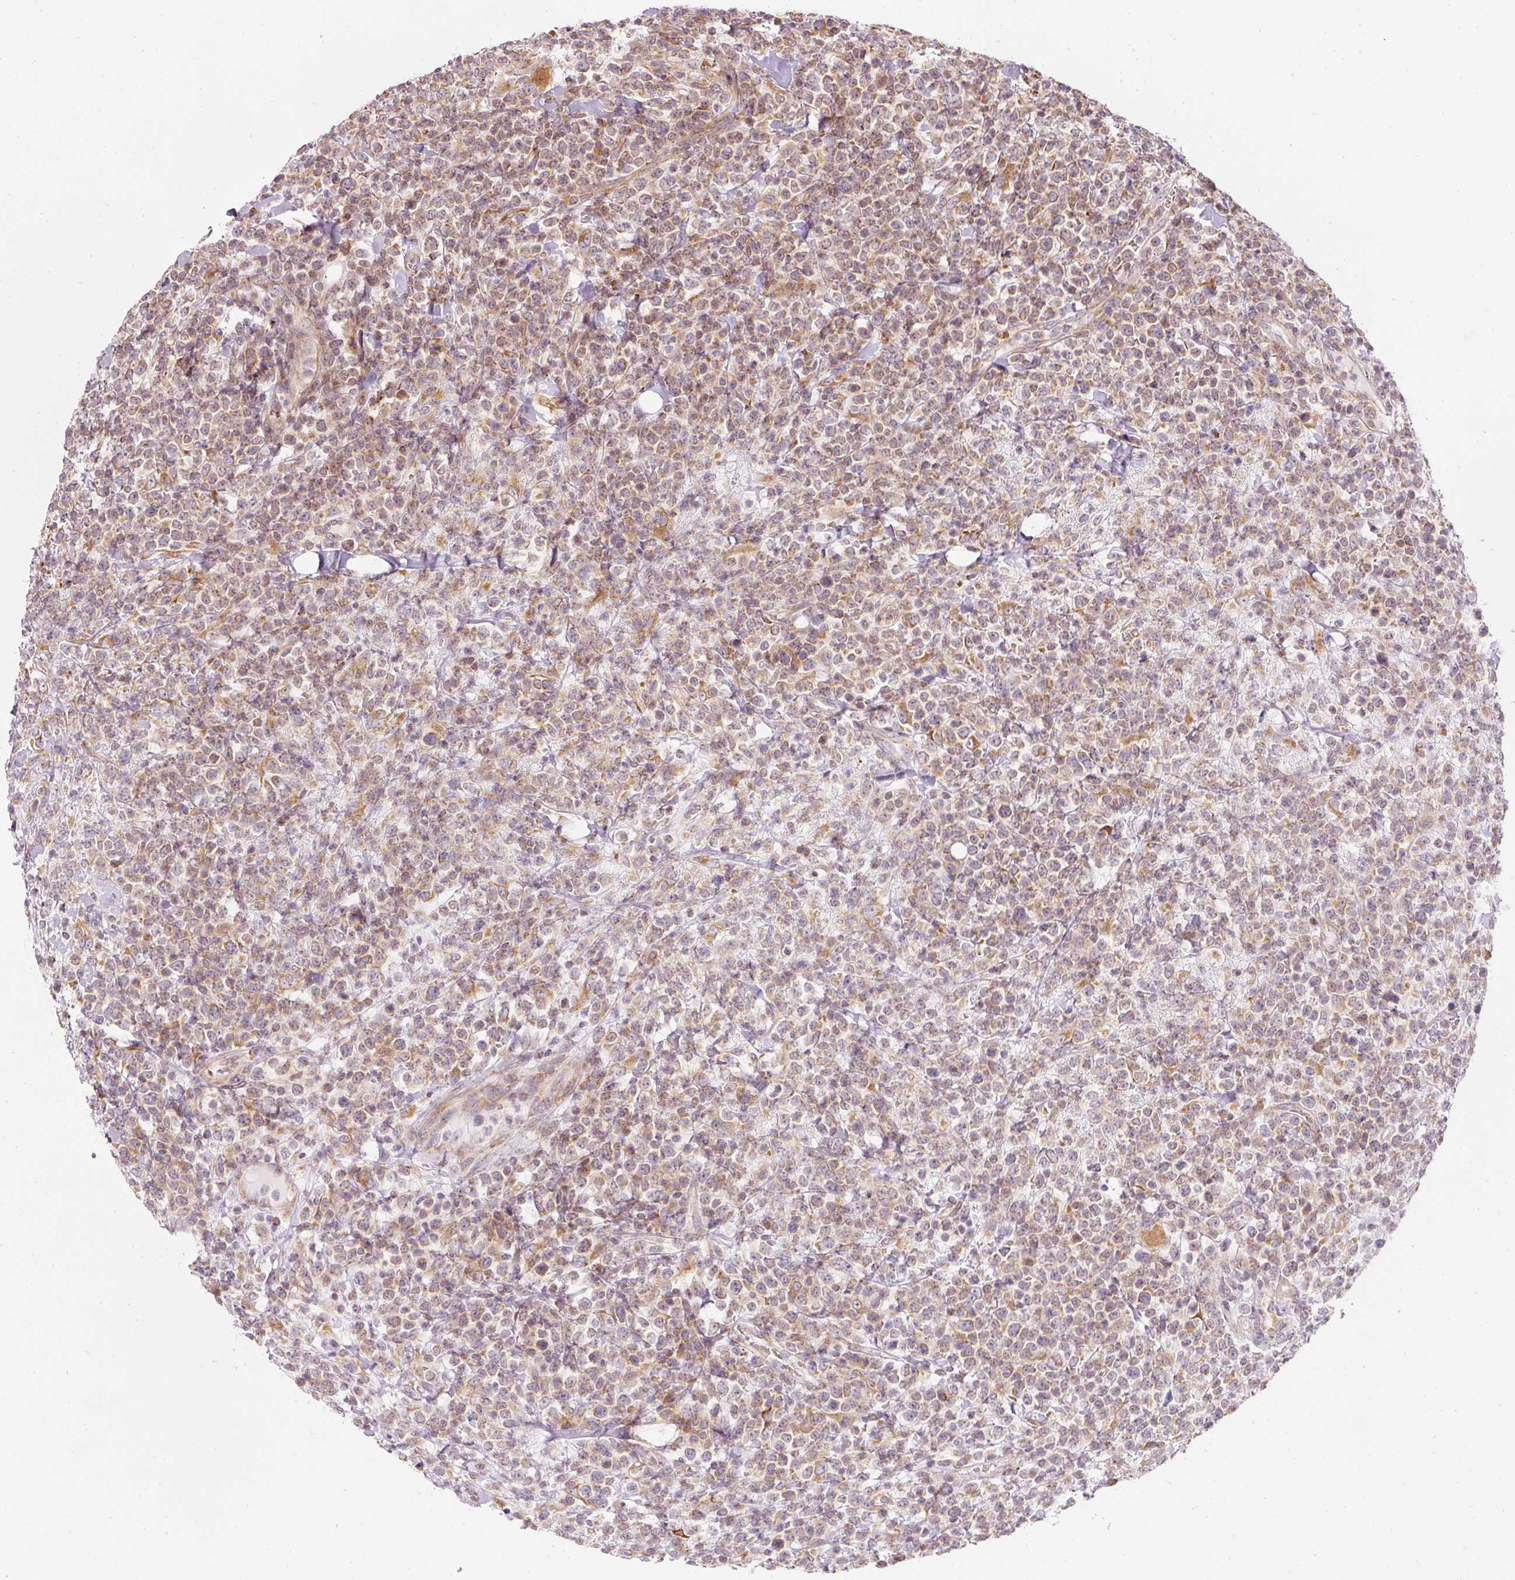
{"staining": {"intensity": "moderate", "quantity": "25%-75%", "location": "cytoplasmic/membranous"}, "tissue": "lymphoma", "cell_type": "Tumor cells", "image_type": "cancer", "snomed": [{"axis": "morphology", "description": "Malignant lymphoma, non-Hodgkin's type, High grade"}, {"axis": "topography", "description": "Colon"}], "caption": "Lymphoma stained with DAB (3,3'-diaminobenzidine) immunohistochemistry (IHC) exhibits medium levels of moderate cytoplasmic/membranous positivity in about 25%-75% of tumor cells.", "gene": "SNAPC5", "patient": {"sex": "female", "age": 53}}